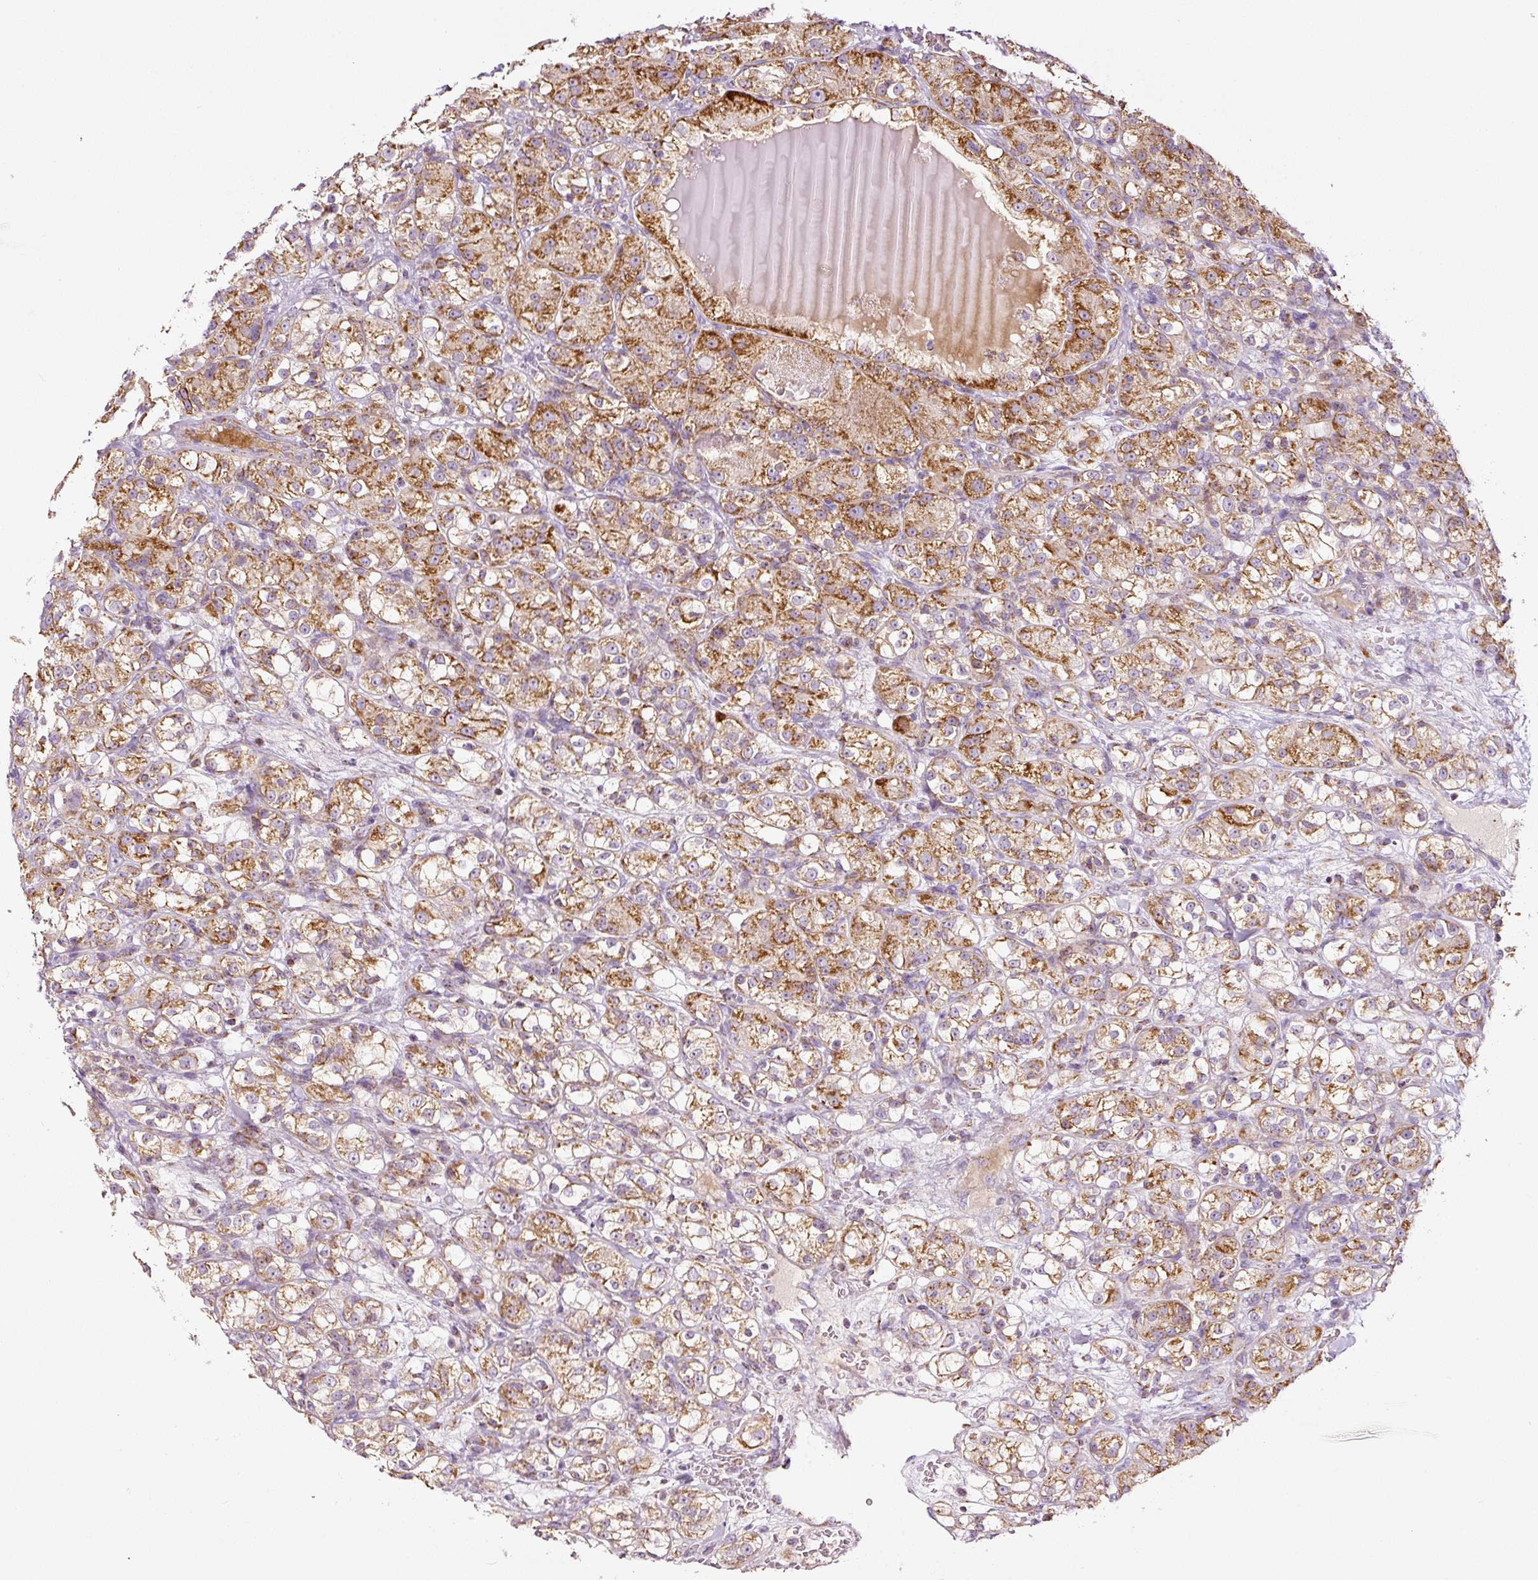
{"staining": {"intensity": "moderate", "quantity": ">75%", "location": "cytoplasmic/membranous"}, "tissue": "renal cancer", "cell_type": "Tumor cells", "image_type": "cancer", "snomed": [{"axis": "morphology", "description": "Normal tissue, NOS"}, {"axis": "morphology", "description": "Adenocarcinoma, NOS"}, {"axis": "topography", "description": "Kidney"}], "caption": "Immunohistochemistry image of human renal adenocarcinoma stained for a protein (brown), which displays medium levels of moderate cytoplasmic/membranous staining in about >75% of tumor cells.", "gene": "SDHA", "patient": {"sex": "male", "age": 61}}